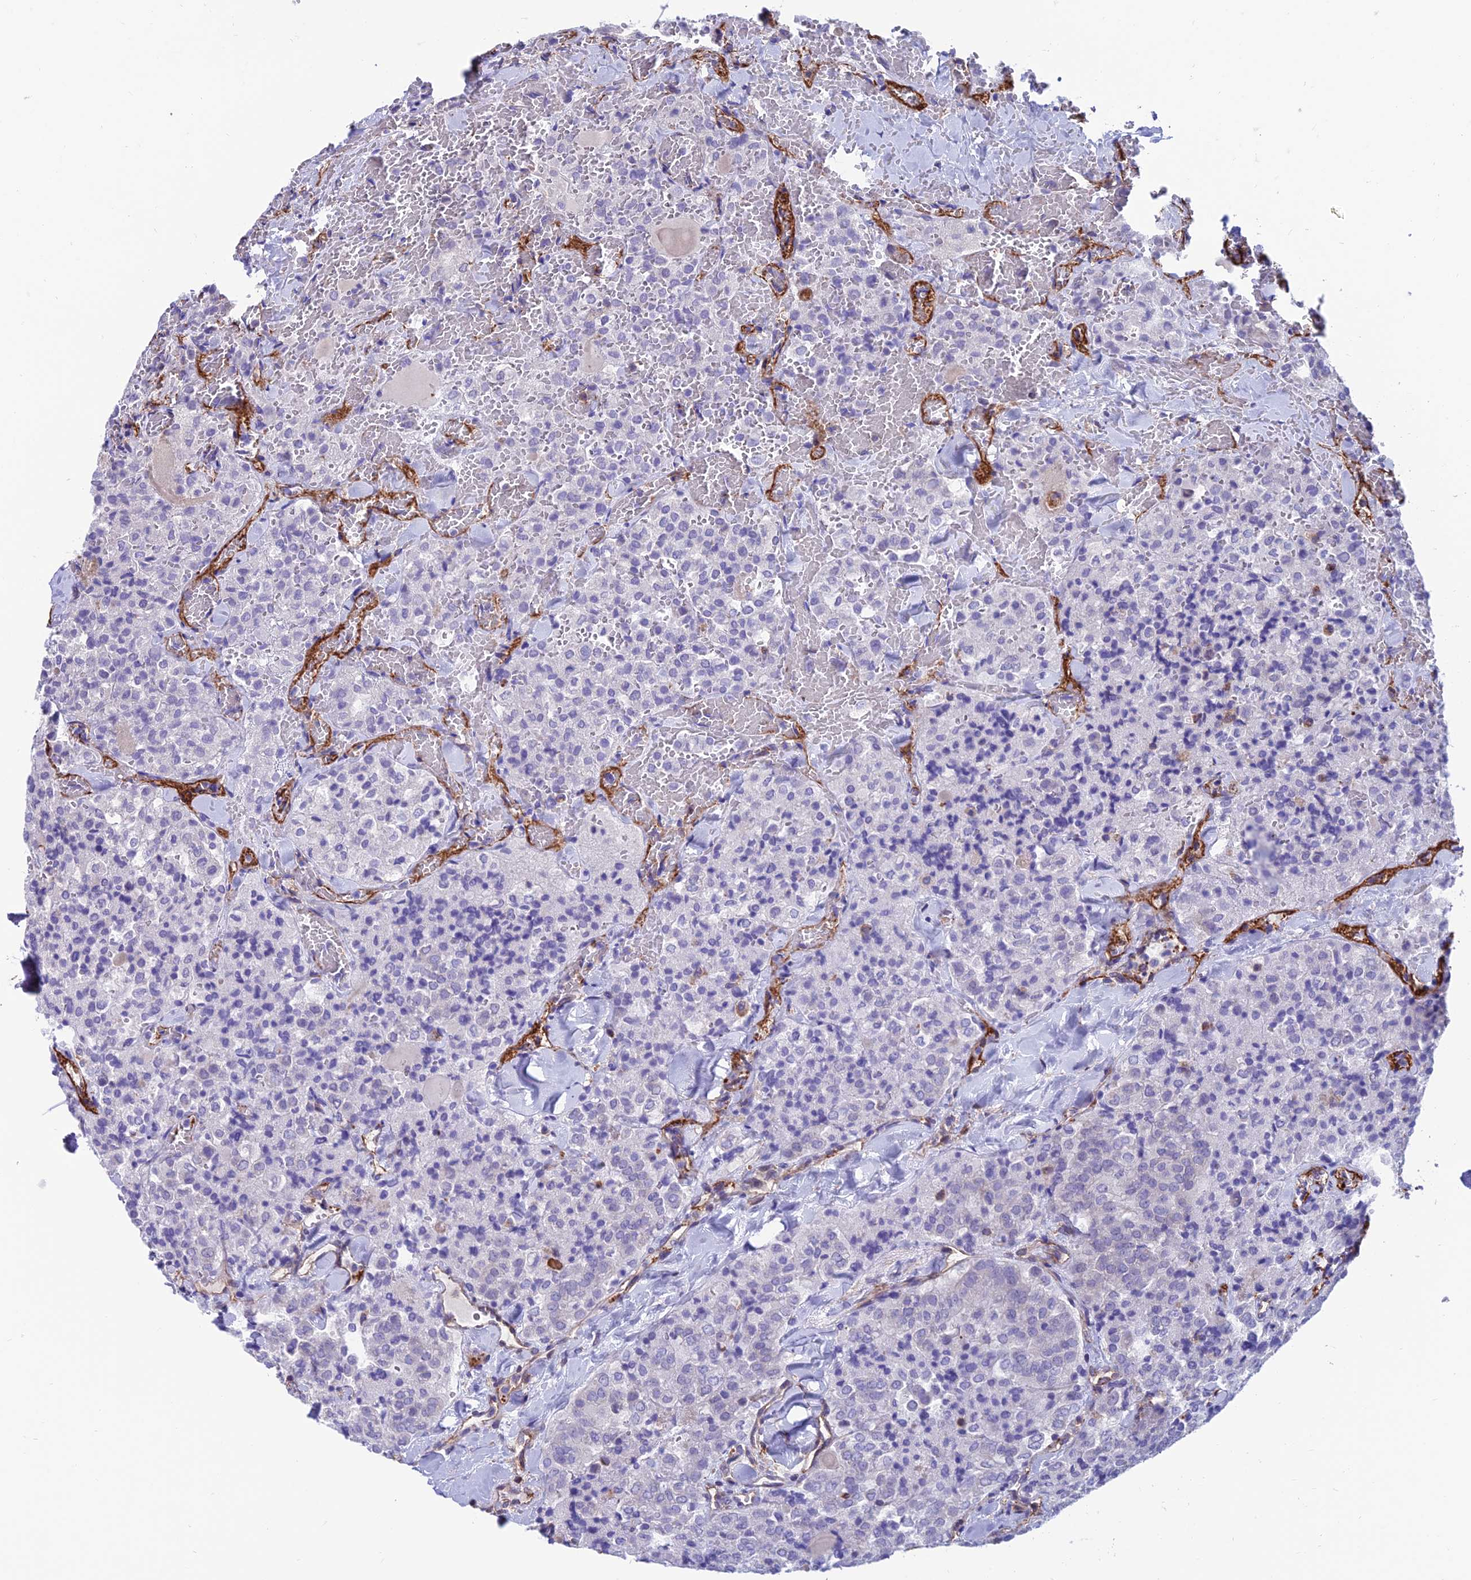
{"staining": {"intensity": "negative", "quantity": "none", "location": "none"}, "tissue": "thyroid cancer", "cell_type": "Tumor cells", "image_type": "cancer", "snomed": [{"axis": "morphology", "description": "Follicular adenoma carcinoma, NOS"}, {"axis": "topography", "description": "Thyroid gland"}], "caption": "Thyroid cancer (follicular adenoma carcinoma) was stained to show a protein in brown. There is no significant staining in tumor cells. Nuclei are stained in blue.", "gene": "RTN4RL1", "patient": {"sex": "male", "age": 75}}